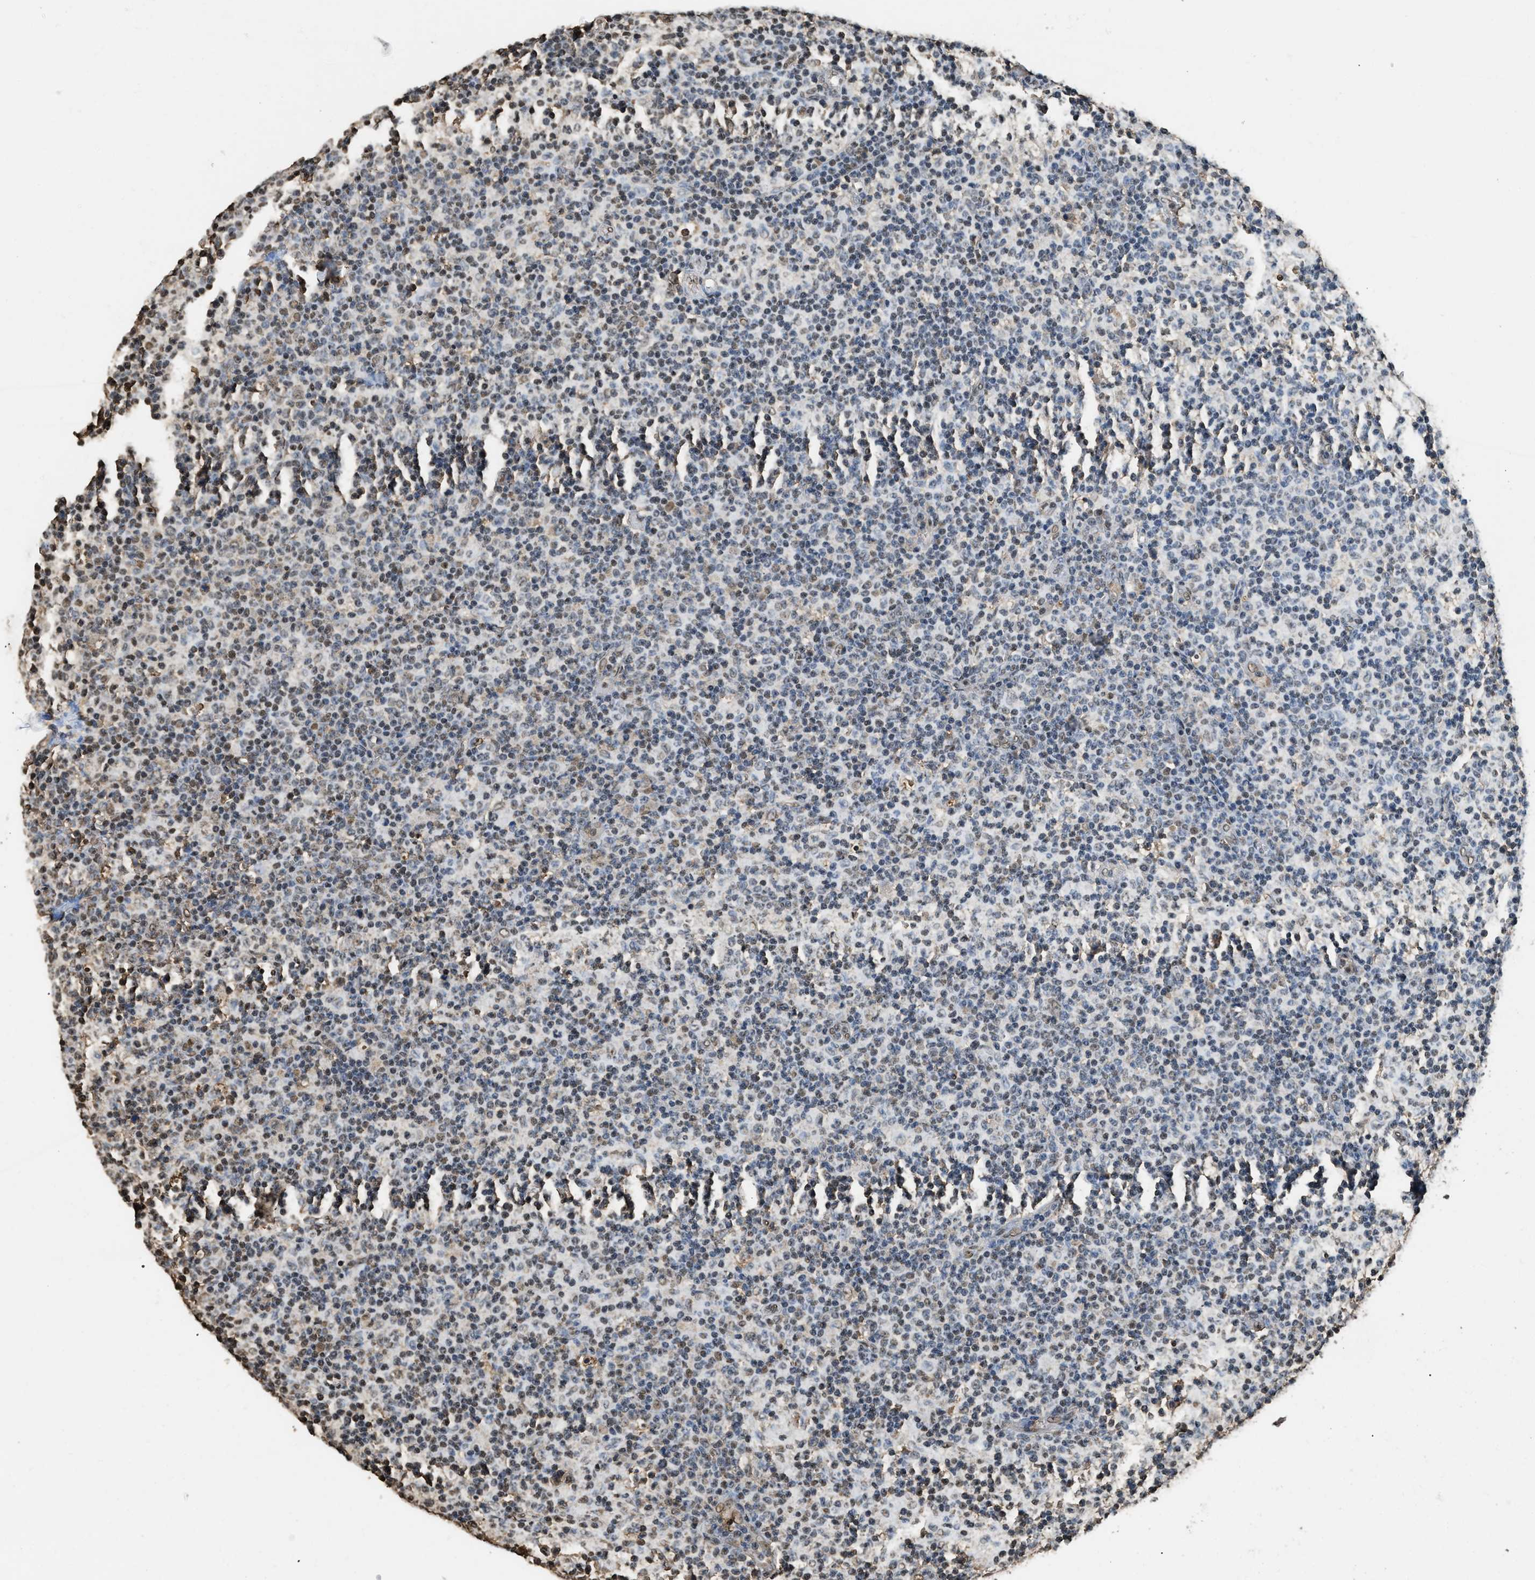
{"staining": {"intensity": "moderate", "quantity": "25%-75%", "location": "nuclear"}, "tissue": "lymph node", "cell_type": "Germinal center cells", "image_type": "normal", "snomed": [{"axis": "morphology", "description": "Normal tissue, NOS"}, {"axis": "morphology", "description": "Inflammation, NOS"}, {"axis": "topography", "description": "Lymph node"}], "caption": "This is an image of immunohistochemistry staining of normal lymph node, which shows moderate expression in the nuclear of germinal center cells.", "gene": "GAPDH", "patient": {"sex": "male", "age": 55}}